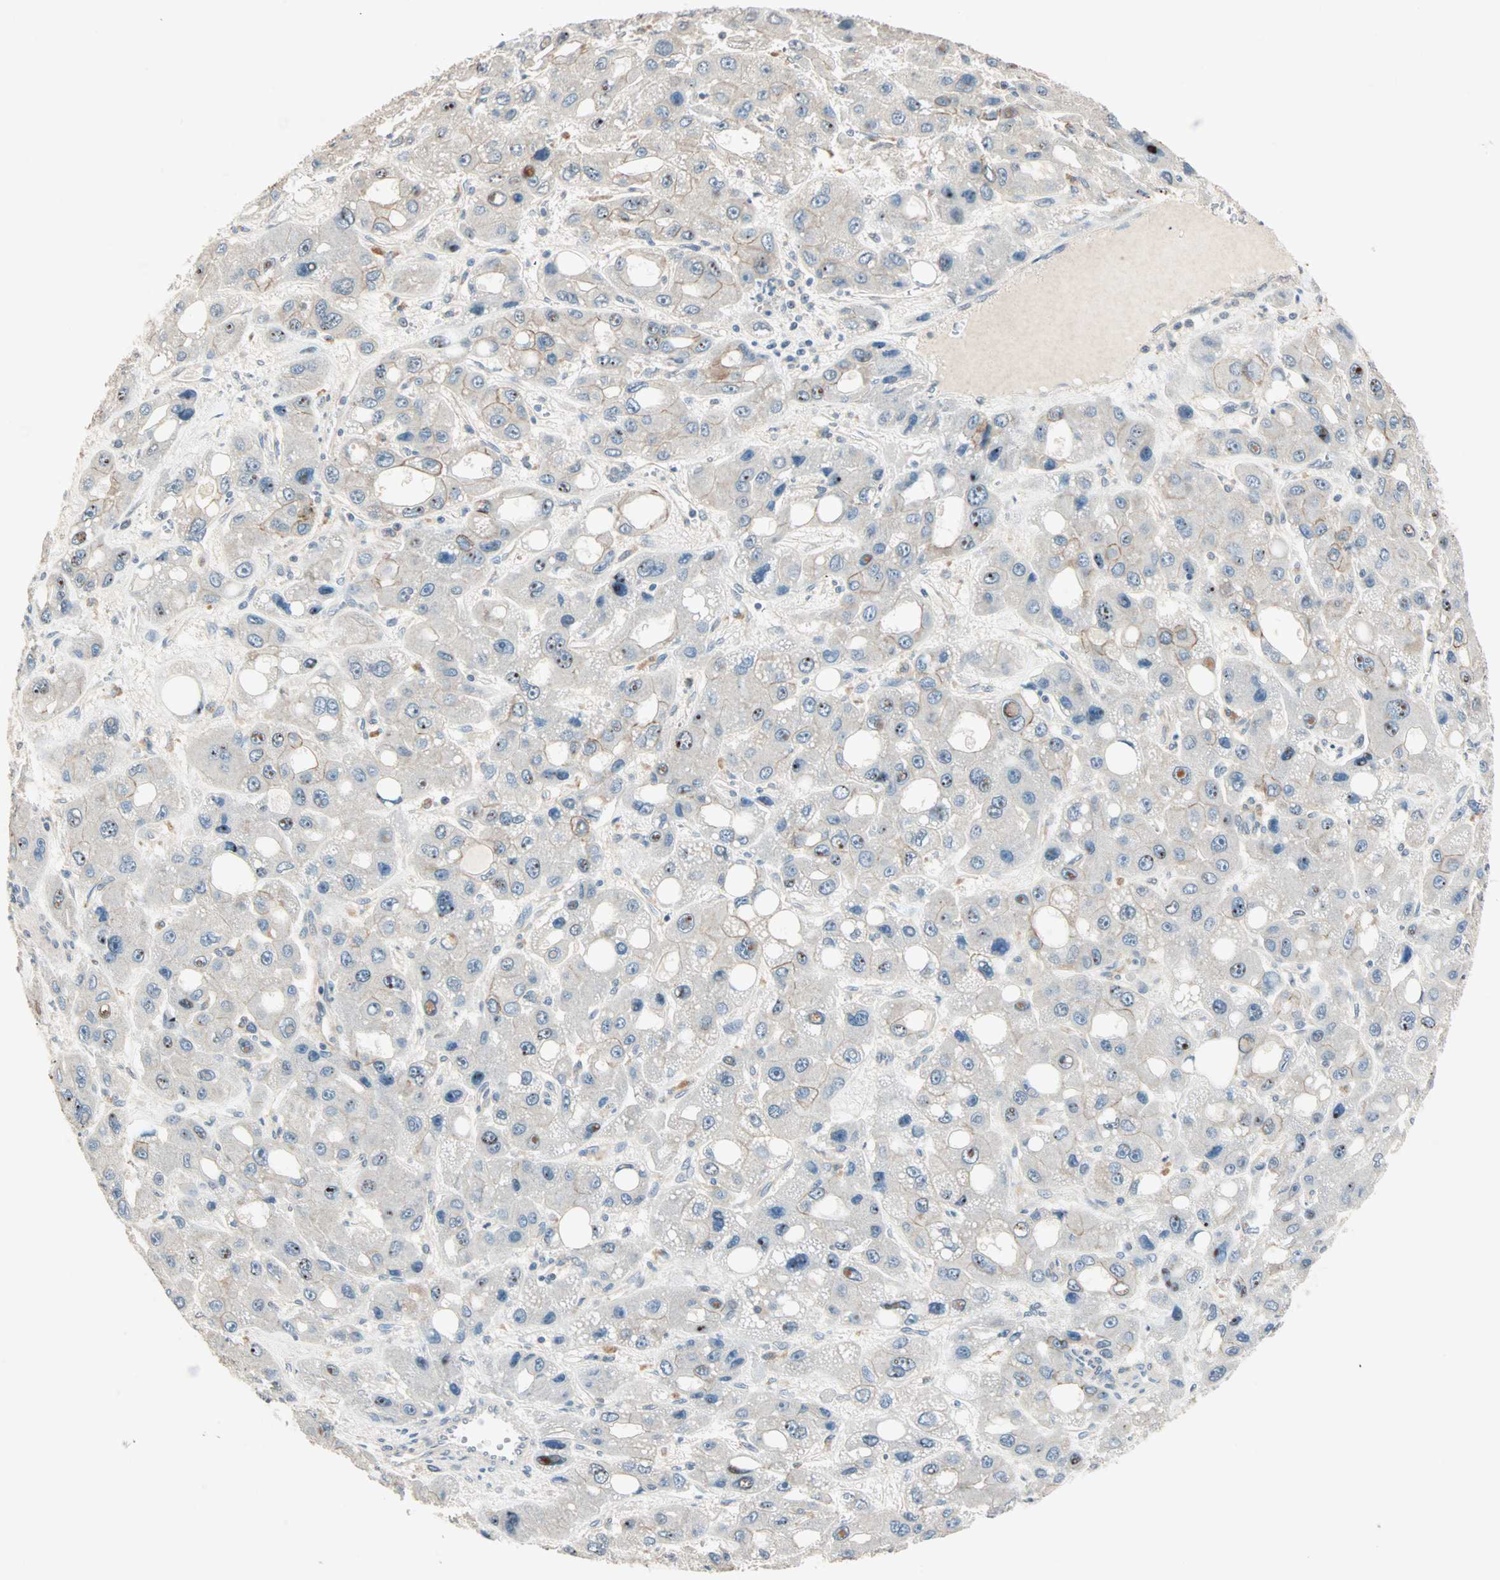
{"staining": {"intensity": "weak", "quantity": "<25%", "location": "cytoplasmic/membranous"}, "tissue": "liver cancer", "cell_type": "Tumor cells", "image_type": "cancer", "snomed": [{"axis": "morphology", "description": "Carcinoma, Hepatocellular, NOS"}, {"axis": "topography", "description": "Liver"}], "caption": "Liver hepatocellular carcinoma stained for a protein using immunohistochemistry (IHC) shows no staining tumor cells.", "gene": "TTF2", "patient": {"sex": "male", "age": 55}}